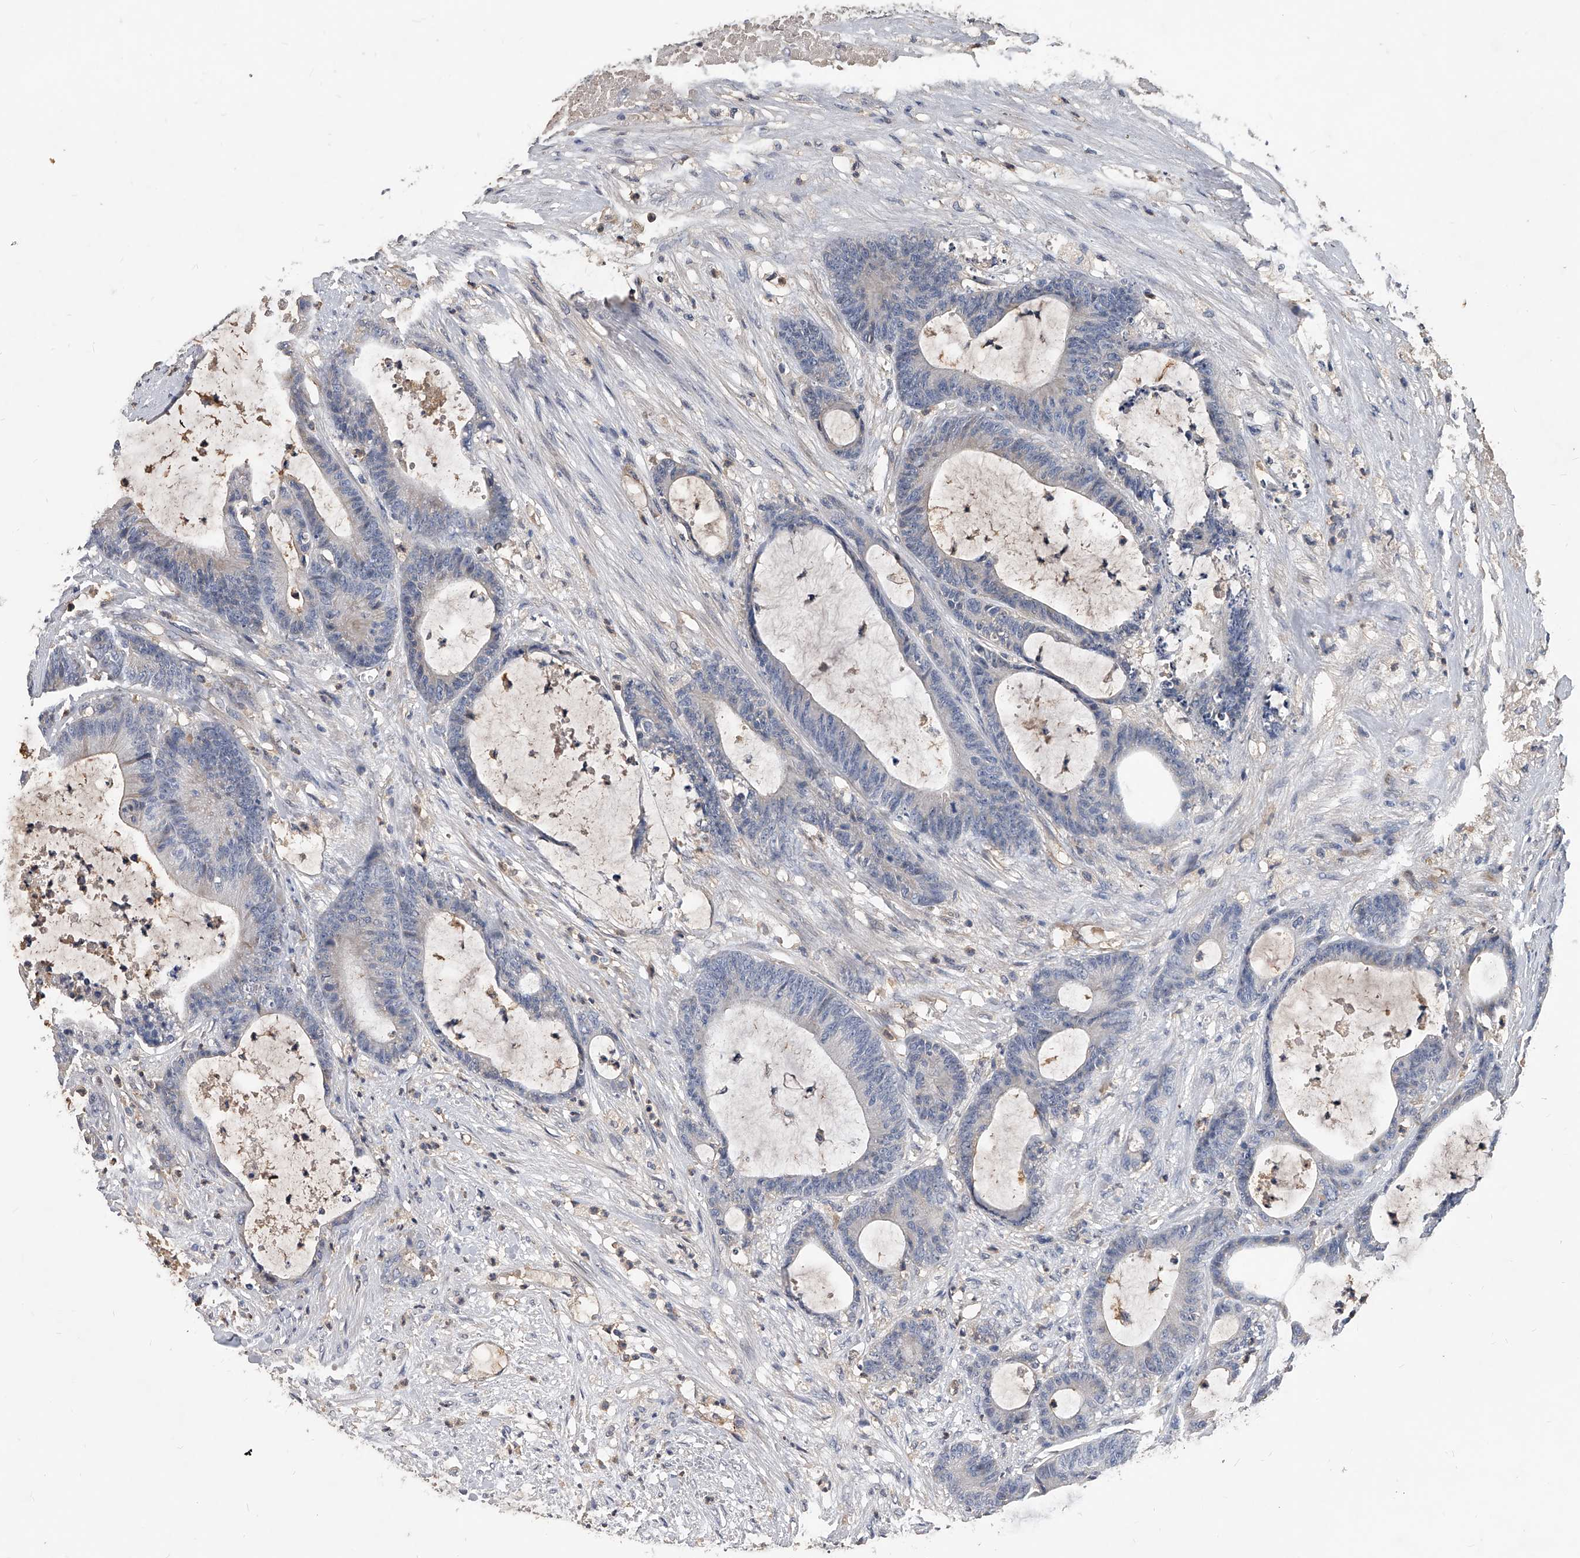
{"staining": {"intensity": "negative", "quantity": "none", "location": "none"}, "tissue": "colorectal cancer", "cell_type": "Tumor cells", "image_type": "cancer", "snomed": [{"axis": "morphology", "description": "Adenocarcinoma, NOS"}, {"axis": "topography", "description": "Colon"}], "caption": "Tumor cells show no significant expression in adenocarcinoma (colorectal).", "gene": "HOMER3", "patient": {"sex": "female", "age": 84}}